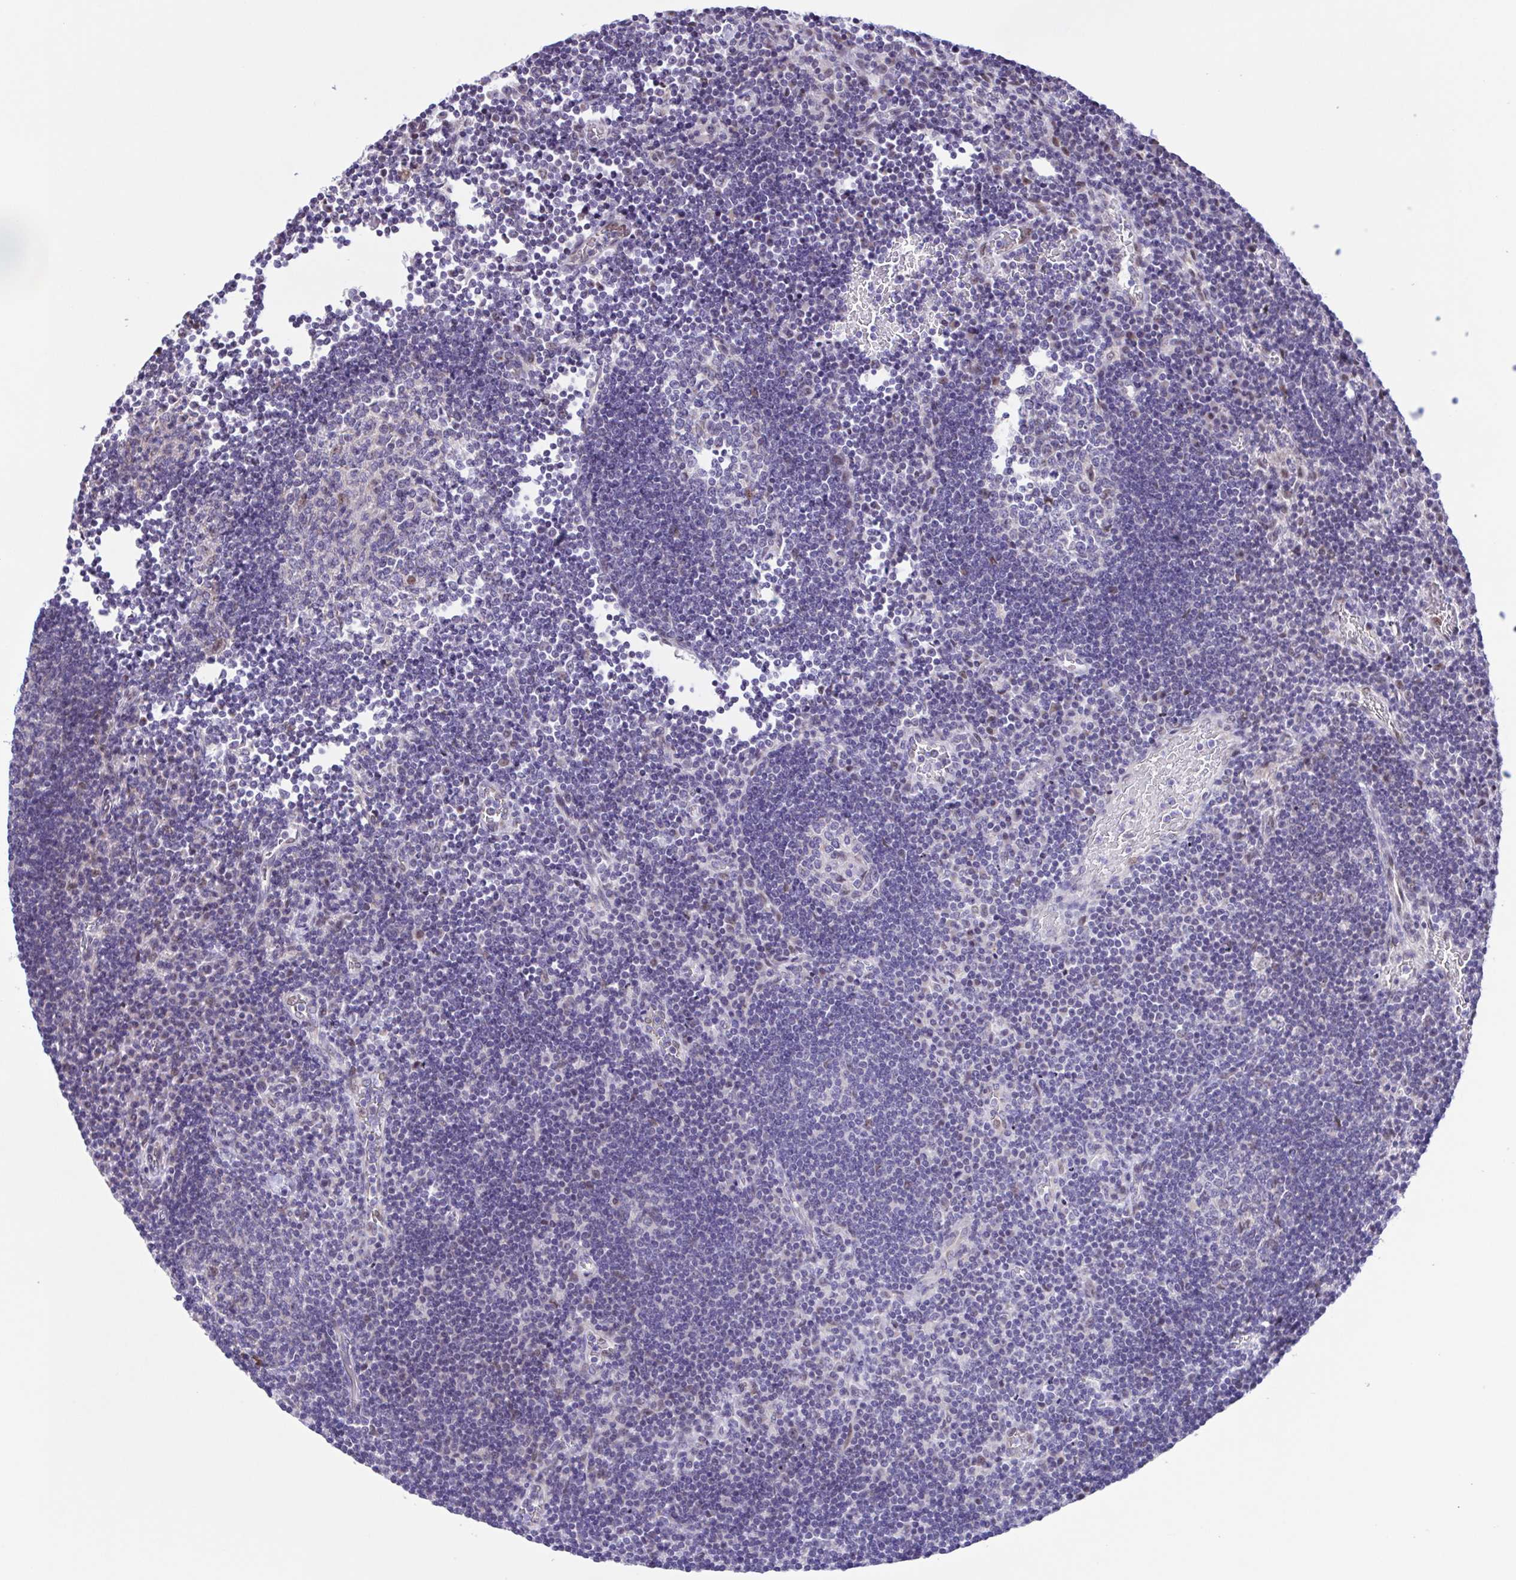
{"staining": {"intensity": "negative", "quantity": "none", "location": "none"}, "tissue": "lymph node", "cell_type": "Germinal center cells", "image_type": "normal", "snomed": [{"axis": "morphology", "description": "Normal tissue, NOS"}, {"axis": "topography", "description": "Lymph node"}], "caption": "Human lymph node stained for a protein using immunohistochemistry displays no expression in germinal center cells.", "gene": "ENSG00000286022", "patient": {"sex": "male", "age": 67}}